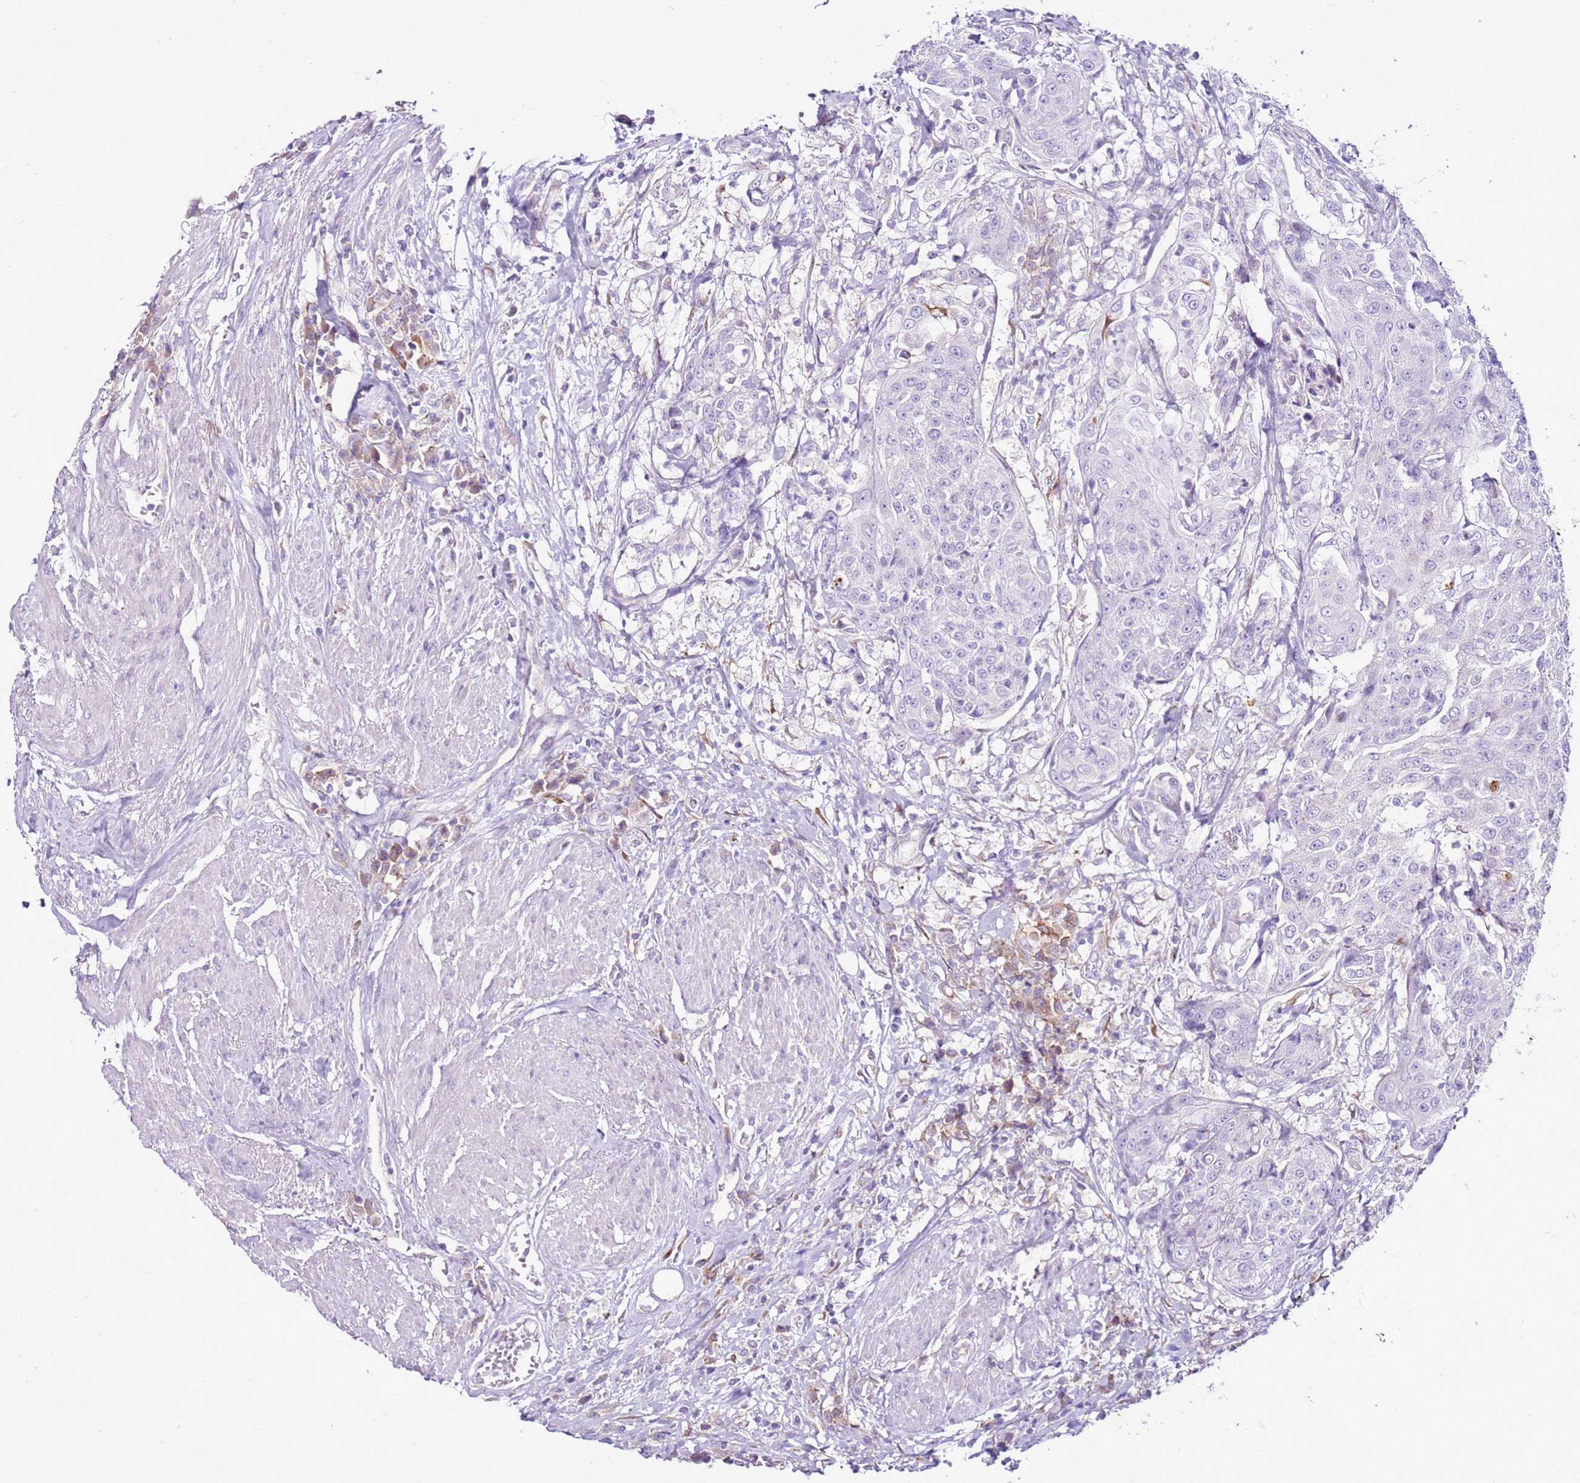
{"staining": {"intensity": "moderate", "quantity": ">75%", "location": "cytoplasmic/membranous"}, "tissue": "urothelial cancer", "cell_type": "Tumor cells", "image_type": "cancer", "snomed": [{"axis": "morphology", "description": "Urothelial carcinoma, High grade"}, {"axis": "topography", "description": "Urinary bladder"}], "caption": "Urothelial carcinoma (high-grade) stained with IHC exhibits moderate cytoplasmic/membranous positivity in approximately >75% of tumor cells.", "gene": "SLC38A5", "patient": {"sex": "female", "age": 63}}